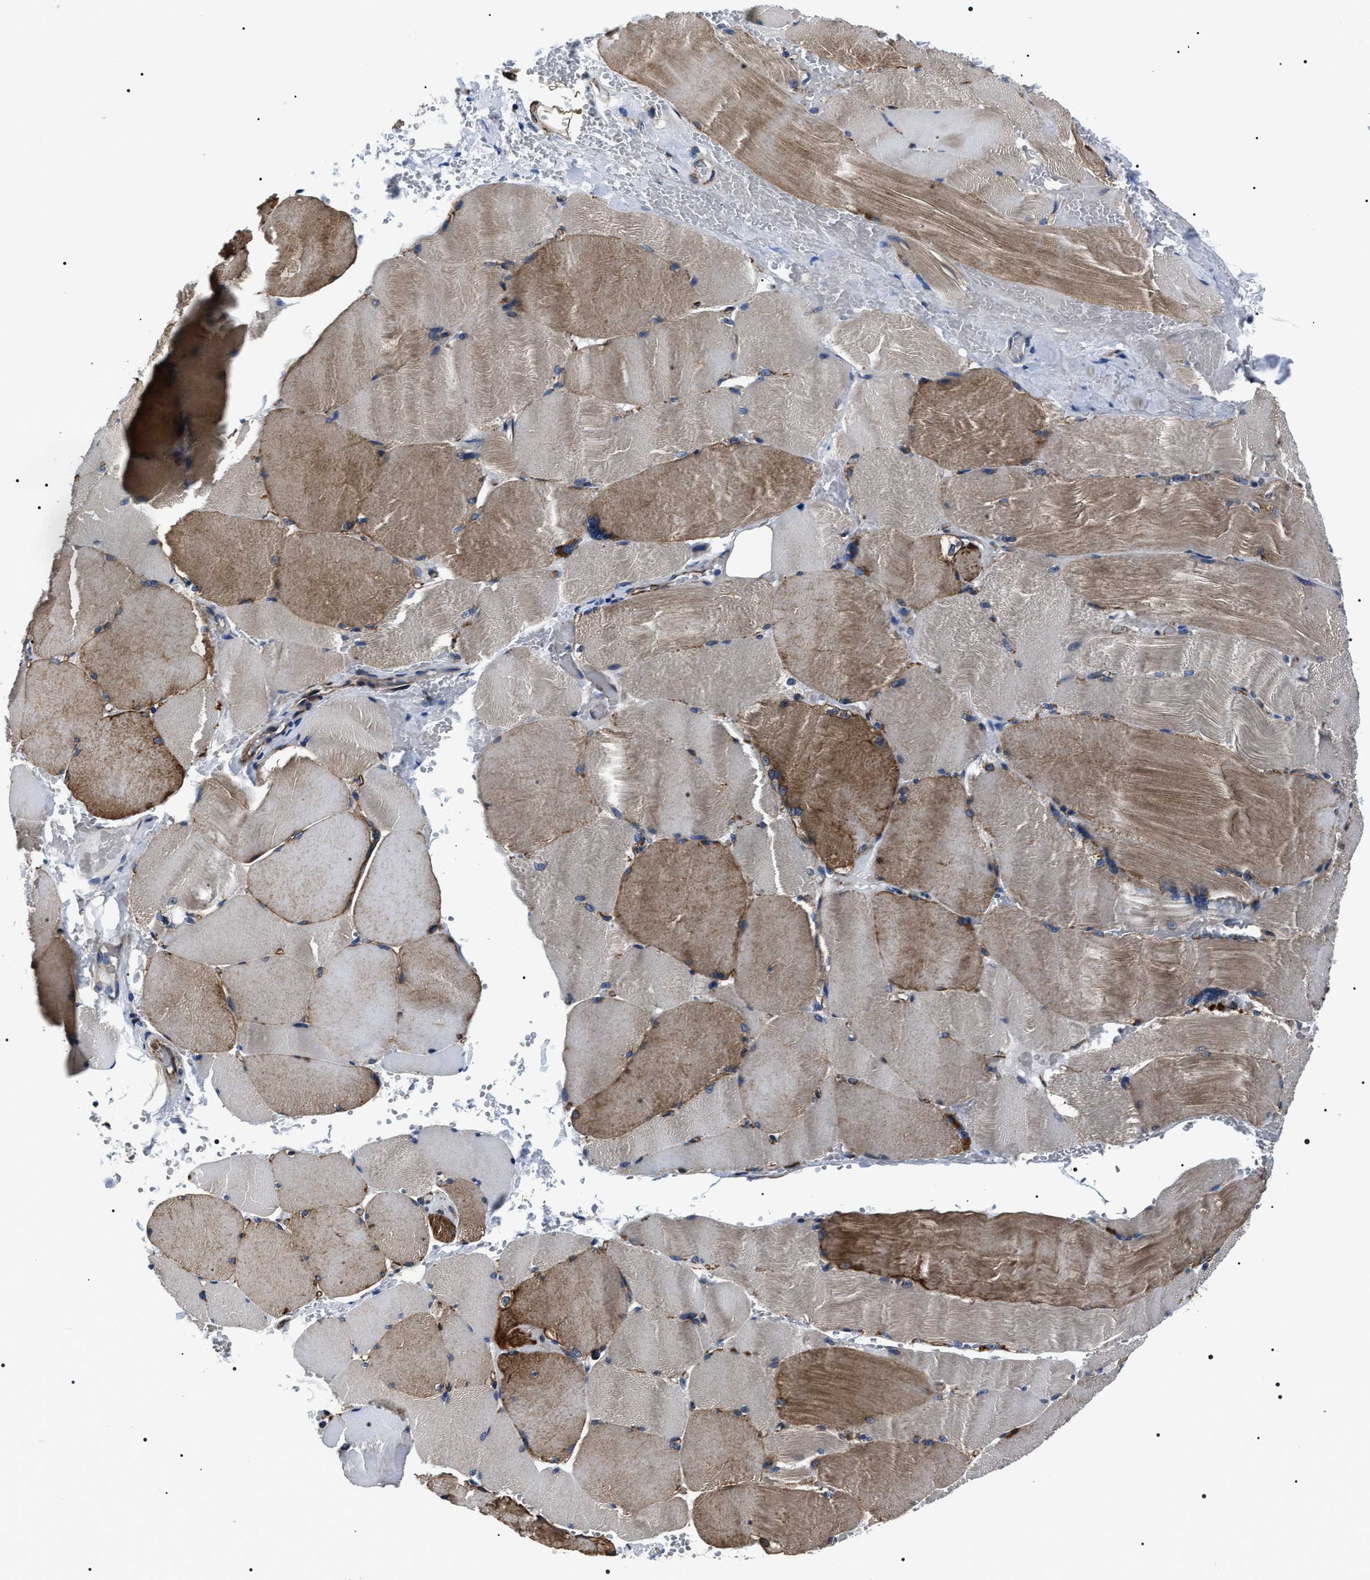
{"staining": {"intensity": "moderate", "quantity": "25%-75%", "location": "cytoplasmic/membranous"}, "tissue": "skeletal muscle", "cell_type": "Myocytes", "image_type": "normal", "snomed": [{"axis": "morphology", "description": "Normal tissue, NOS"}, {"axis": "topography", "description": "Skin"}, {"axis": "topography", "description": "Skeletal muscle"}], "caption": "Unremarkable skeletal muscle shows moderate cytoplasmic/membranous positivity in approximately 25%-75% of myocytes (DAB (3,3'-diaminobenzidine) IHC, brown staining for protein, blue staining for nuclei)..", "gene": "BAG2", "patient": {"sex": "male", "age": 83}}